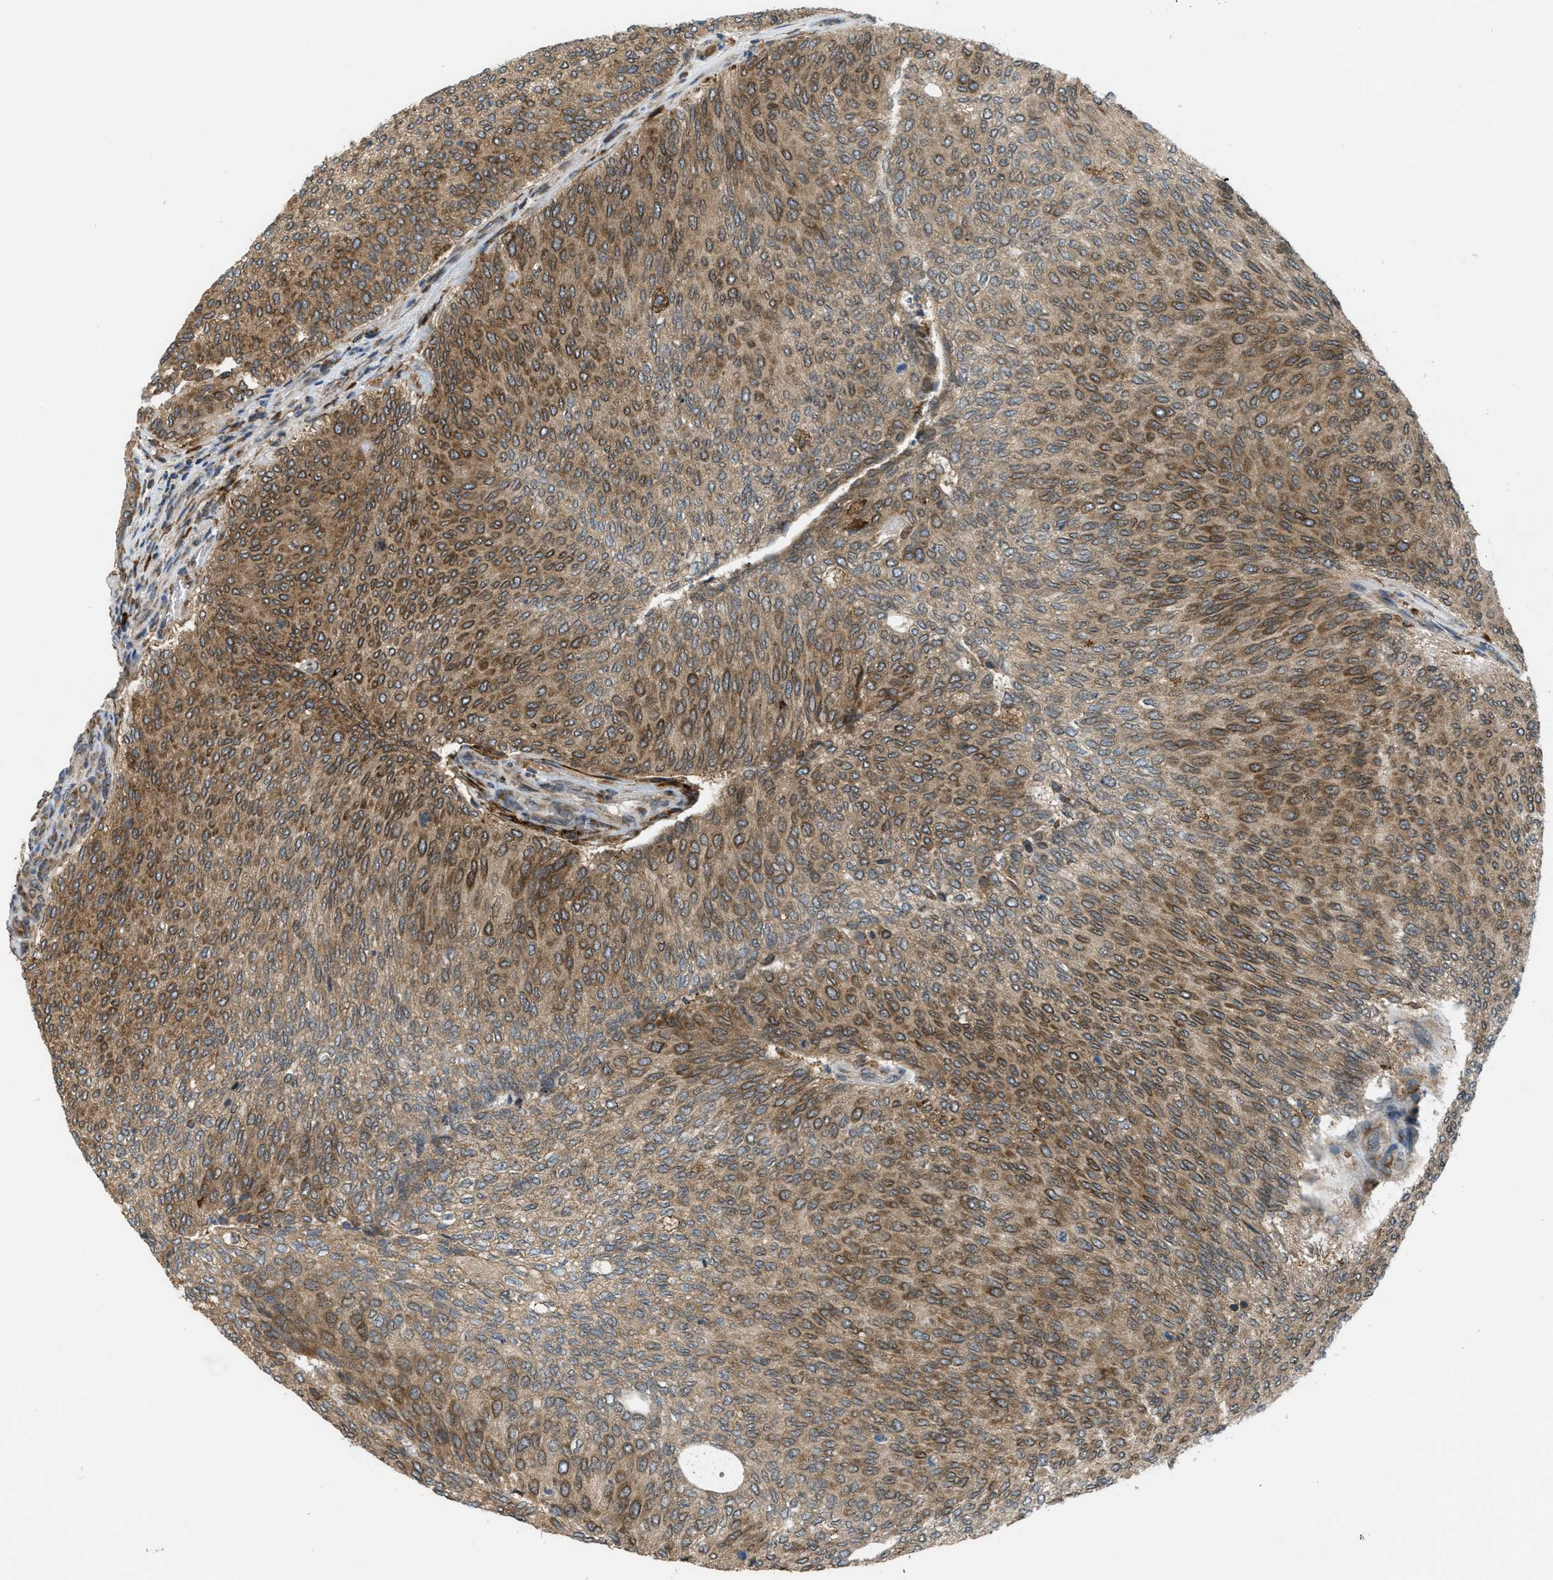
{"staining": {"intensity": "moderate", "quantity": ">75%", "location": "cytoplasmic/membranous"}, "tissue": "urothelial cancer", "cell_type": "Tumor cells", "image_type": "cancer", "snomed": [{"axis": "morphology", "description": "Urothelial carcinoma, Low grade"}, {"axis": "topography", "description": "Urinary bladder"}], "caption": "This is a histology image of immunohistochemistry (IHC) staining of urothelial carcinoma (low-grade), which shows moderate staining in the cytoplasmic/membranous of tumor cells.", "gene": "PCDH18", "patient": {"sex": "female", "age": 79}}